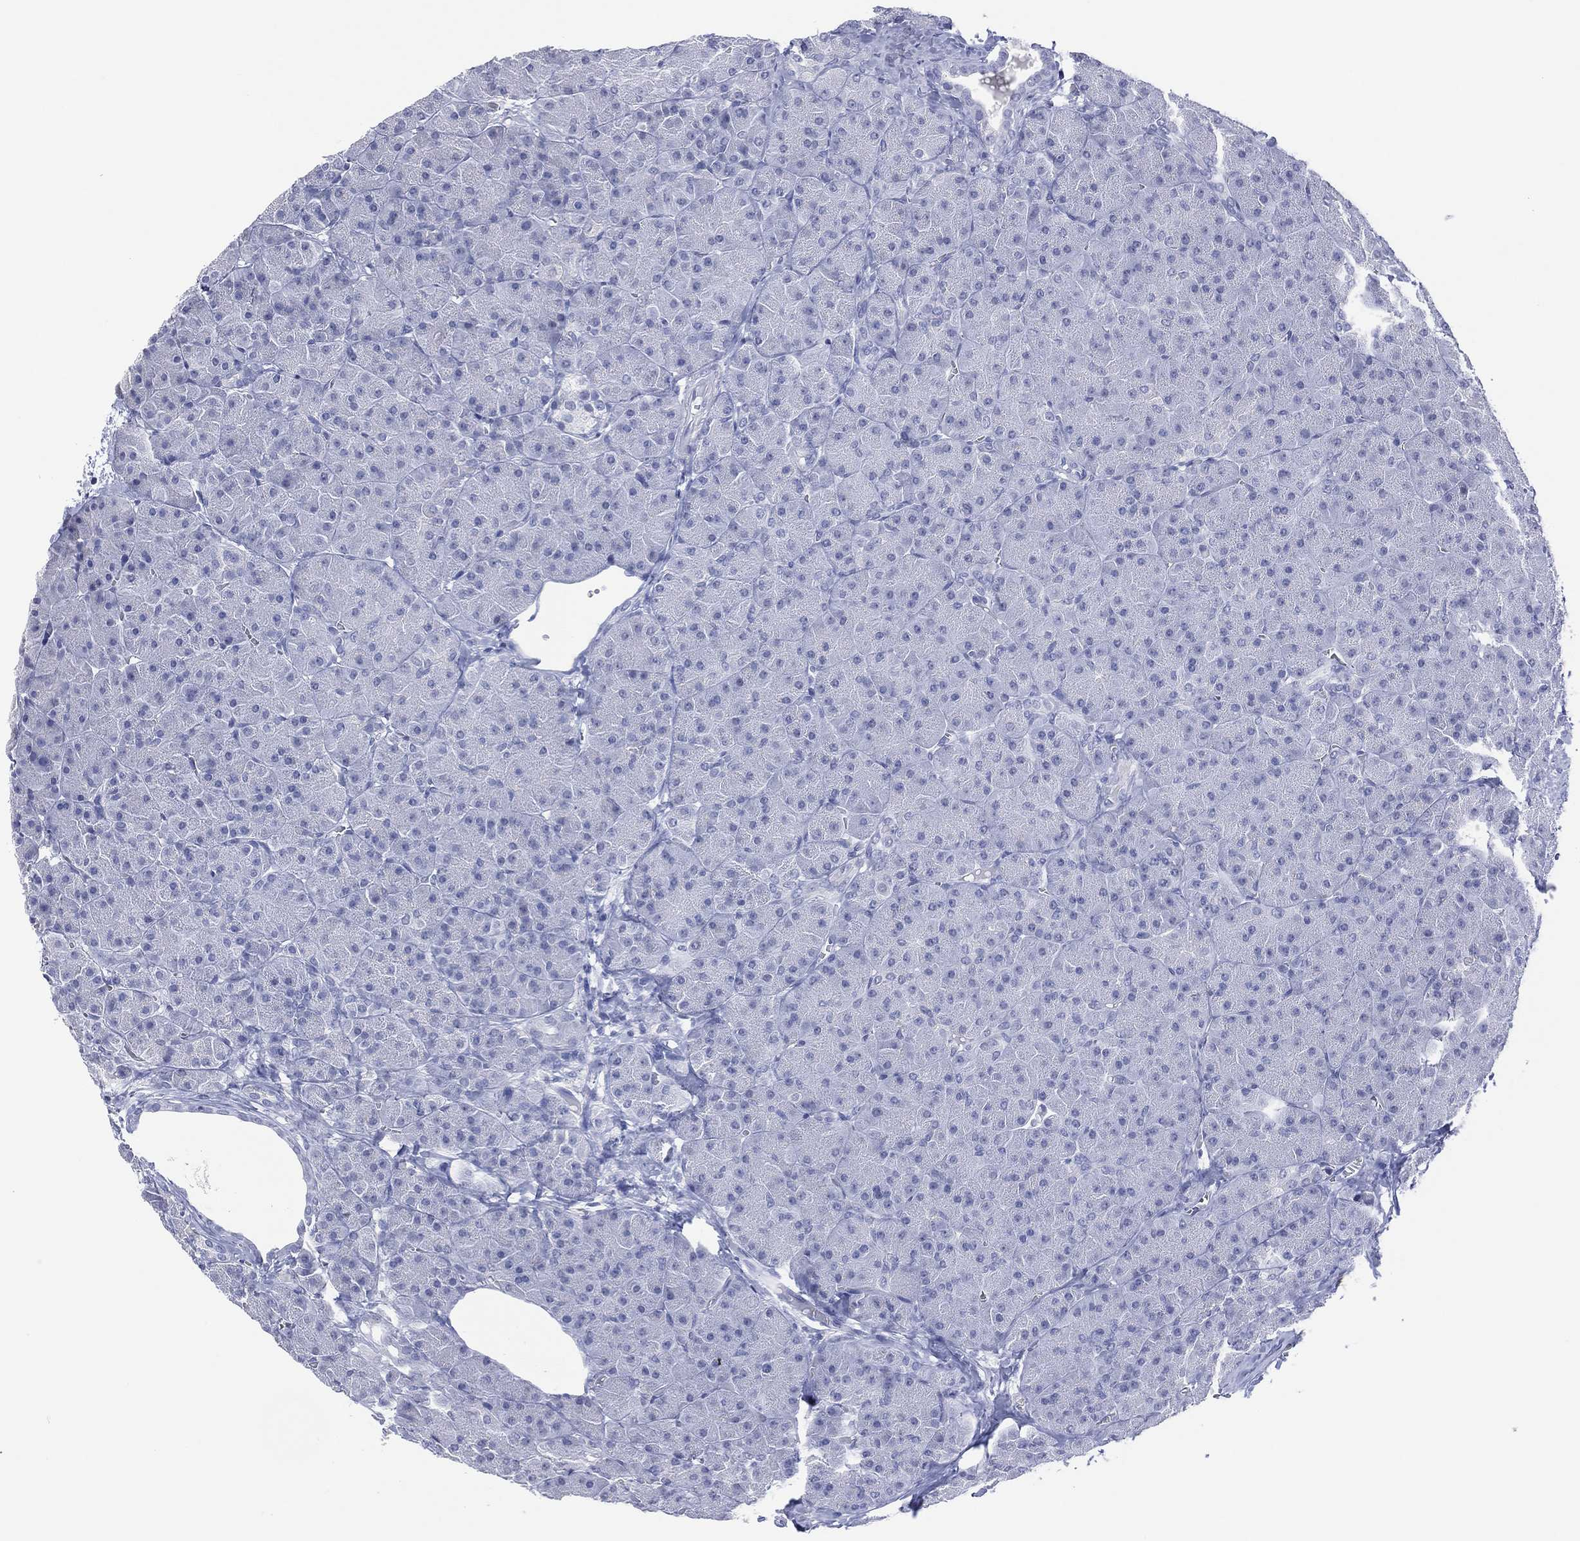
{"staining": {"intensity": "negative", "quantity": "none", "location": "none"}, "tissue": "pancreas", "cell_type": "Exocrine glandular cells", "image_type": "normal", "snomed": [{"axis": "morphology", "description": "Normal tissue, NOS"}, {"axis": "topography", "description": "Pancreas"}], "caption": "A micrograph of pancreas stained for a protein shows no brown staining in exocrine glandular cells. The staining is performed using DAB brown chromogen with nuclei counter-stained in using hematoxylin.", "gene": "UTF1", "patient": {"sex": "male", "age": 61}}